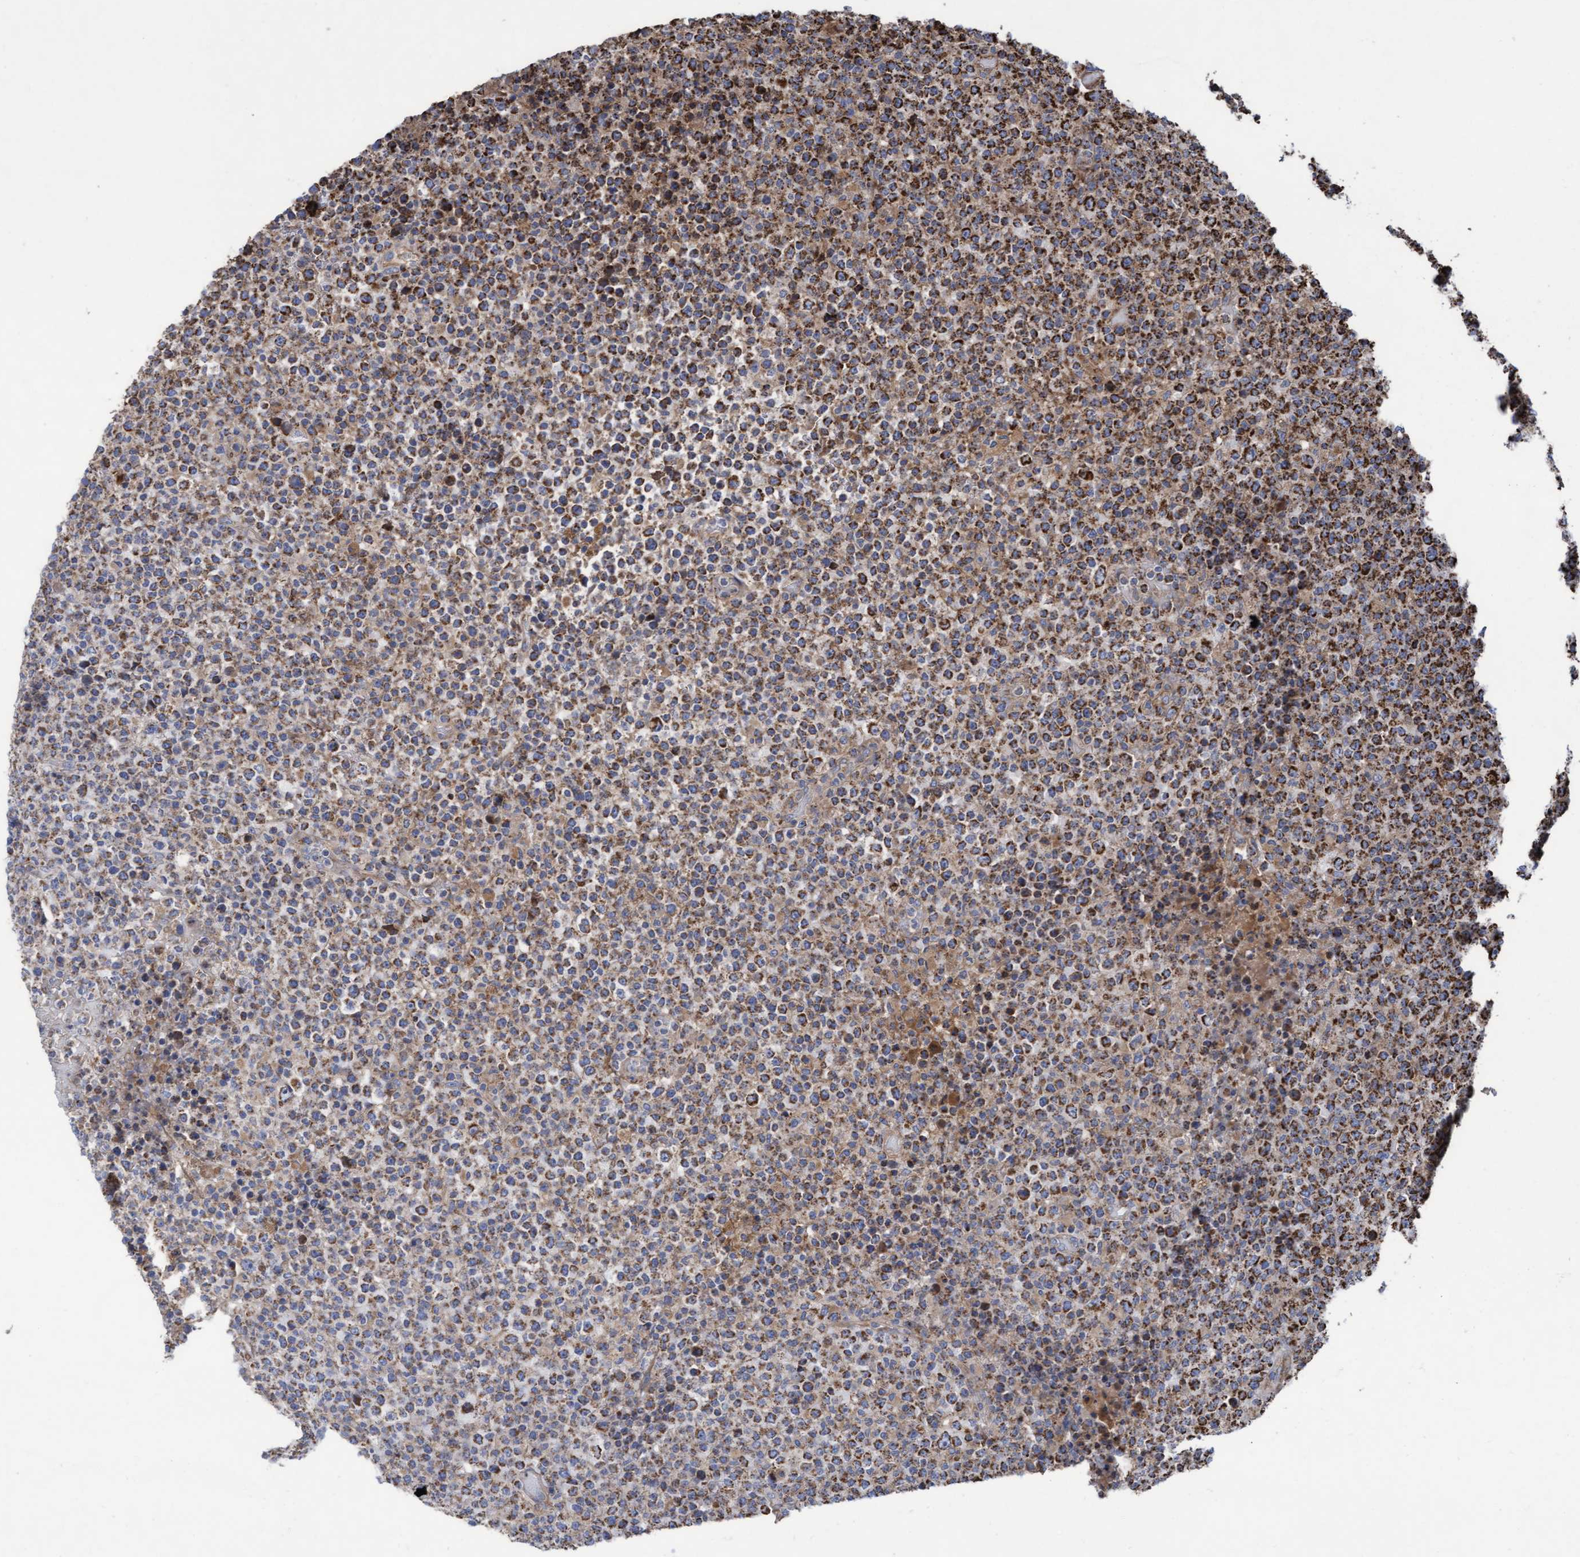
{"staining": {"intensity": "strong", "quantity": ">75%", "location": "cytoplasmic/membranous"}, "tissue": "lymphoma", "cell_type": "Tumor cells", "image_type": "cancer", "snomed": [{"axis": "morphology", "description": "Malignant lymphoma, non-Hodgkin's type, High grade"}, {"axis": "topography", "description": "Lymph node"}], "caption": "This is an image of immunohistochemistry staining of lymphoma, which shows strong expression in the cytoplasmic/membranous of tumor cells.", "gene": "COBL", "patient": {"sex": "male", "age": 13}}